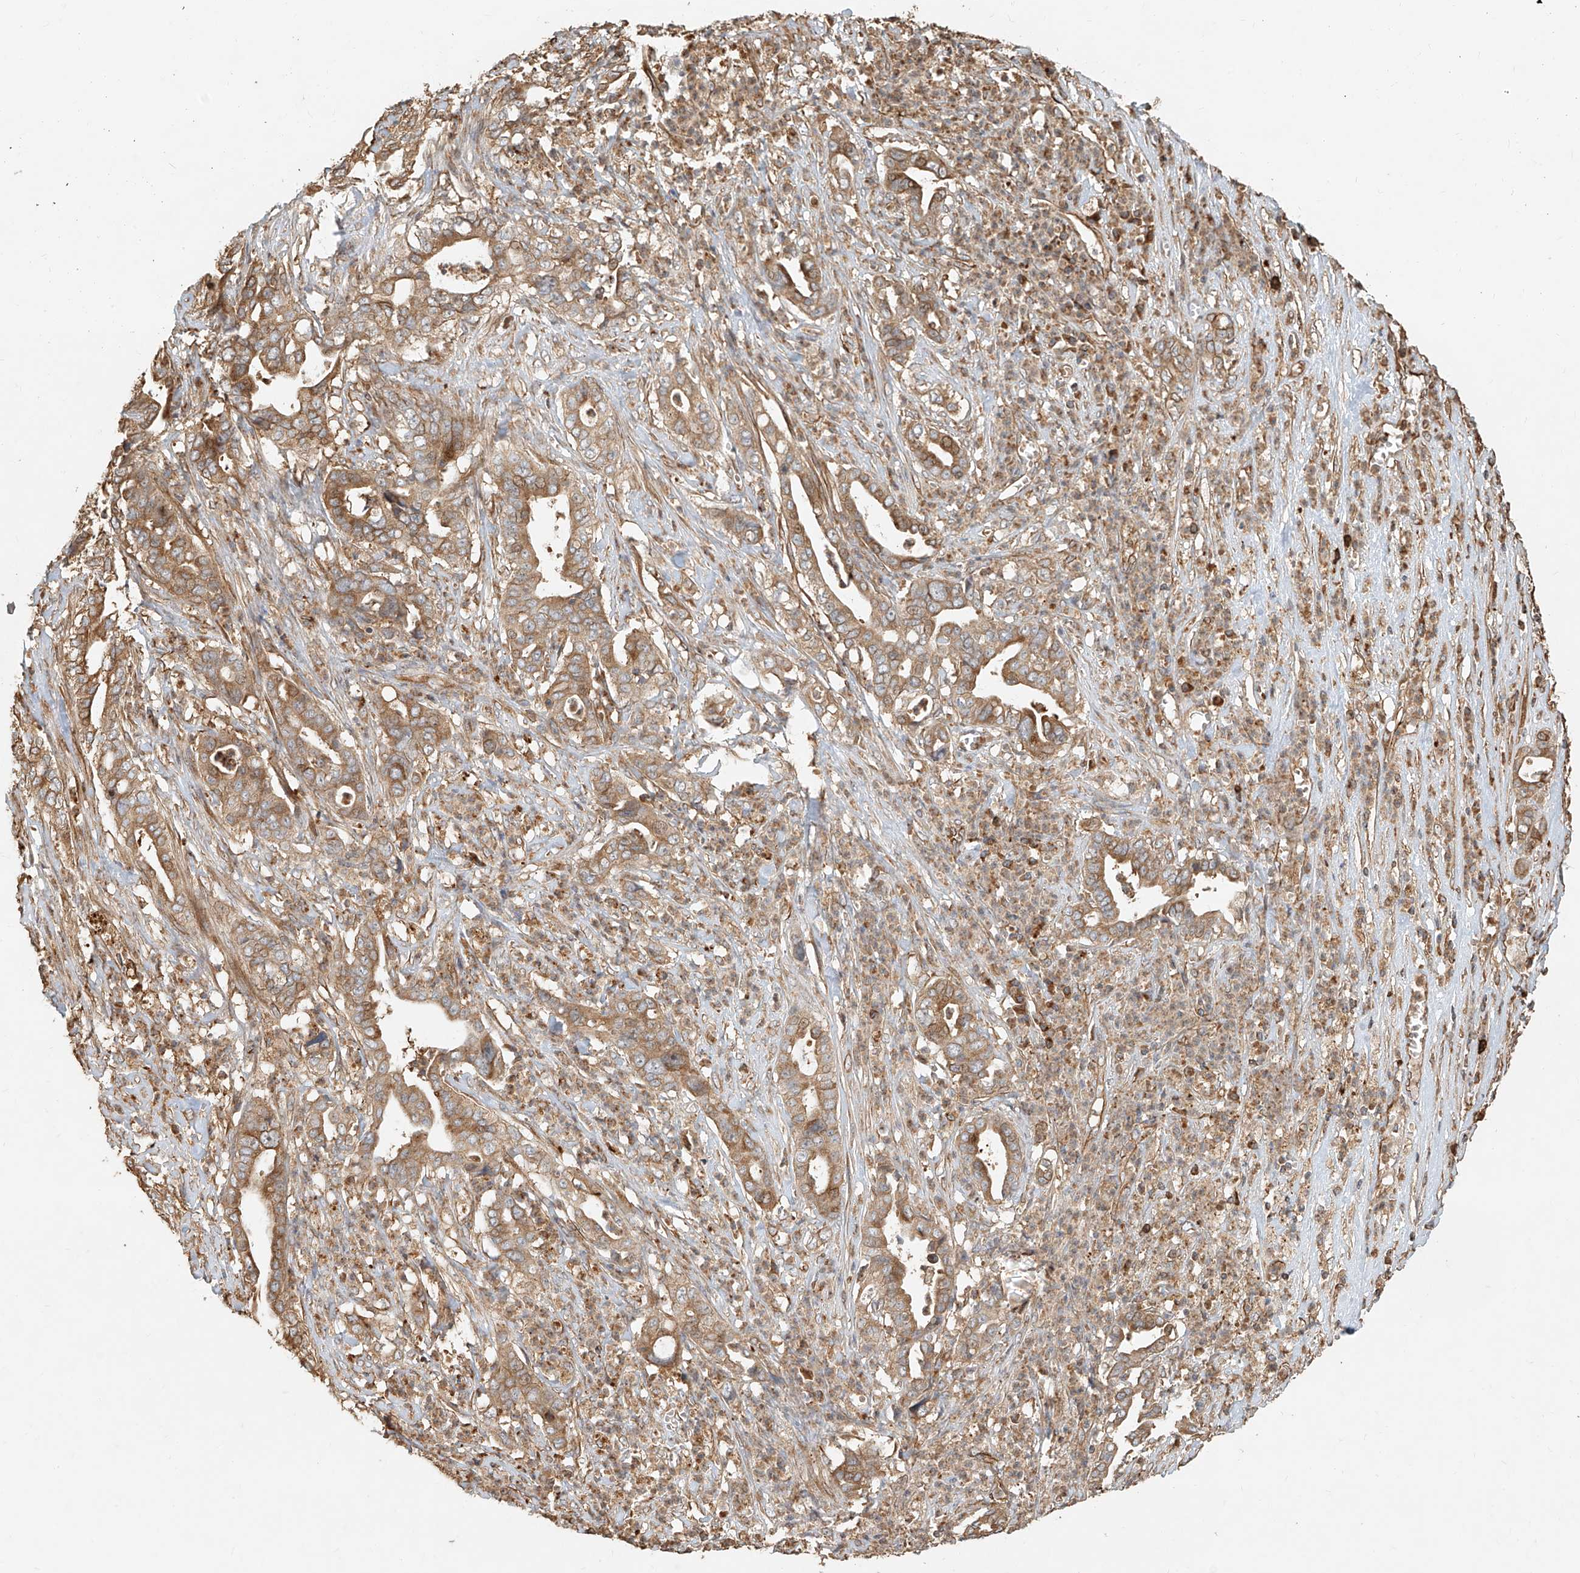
{"staining": {"intensity": "moderate", "quantity": ">75%", "location": "cytoplasmic/membranous"}, "tissue": "liver cancer", "cell_type": "Tumor cells", "image_type": "cancer", "snomed": [{"axis": "morphology", "description": "Cholangiocarcinoma"}, {"axis": "topography", "description": "Liver"}], "caption": "Liver cancer stained with a brown dye reveals moderate cytoplasmic/membranous positive expression in approximately >75% of tumor cells.", "gene": "EFNB1", "patient": {"sex": "female", "age": 61}}